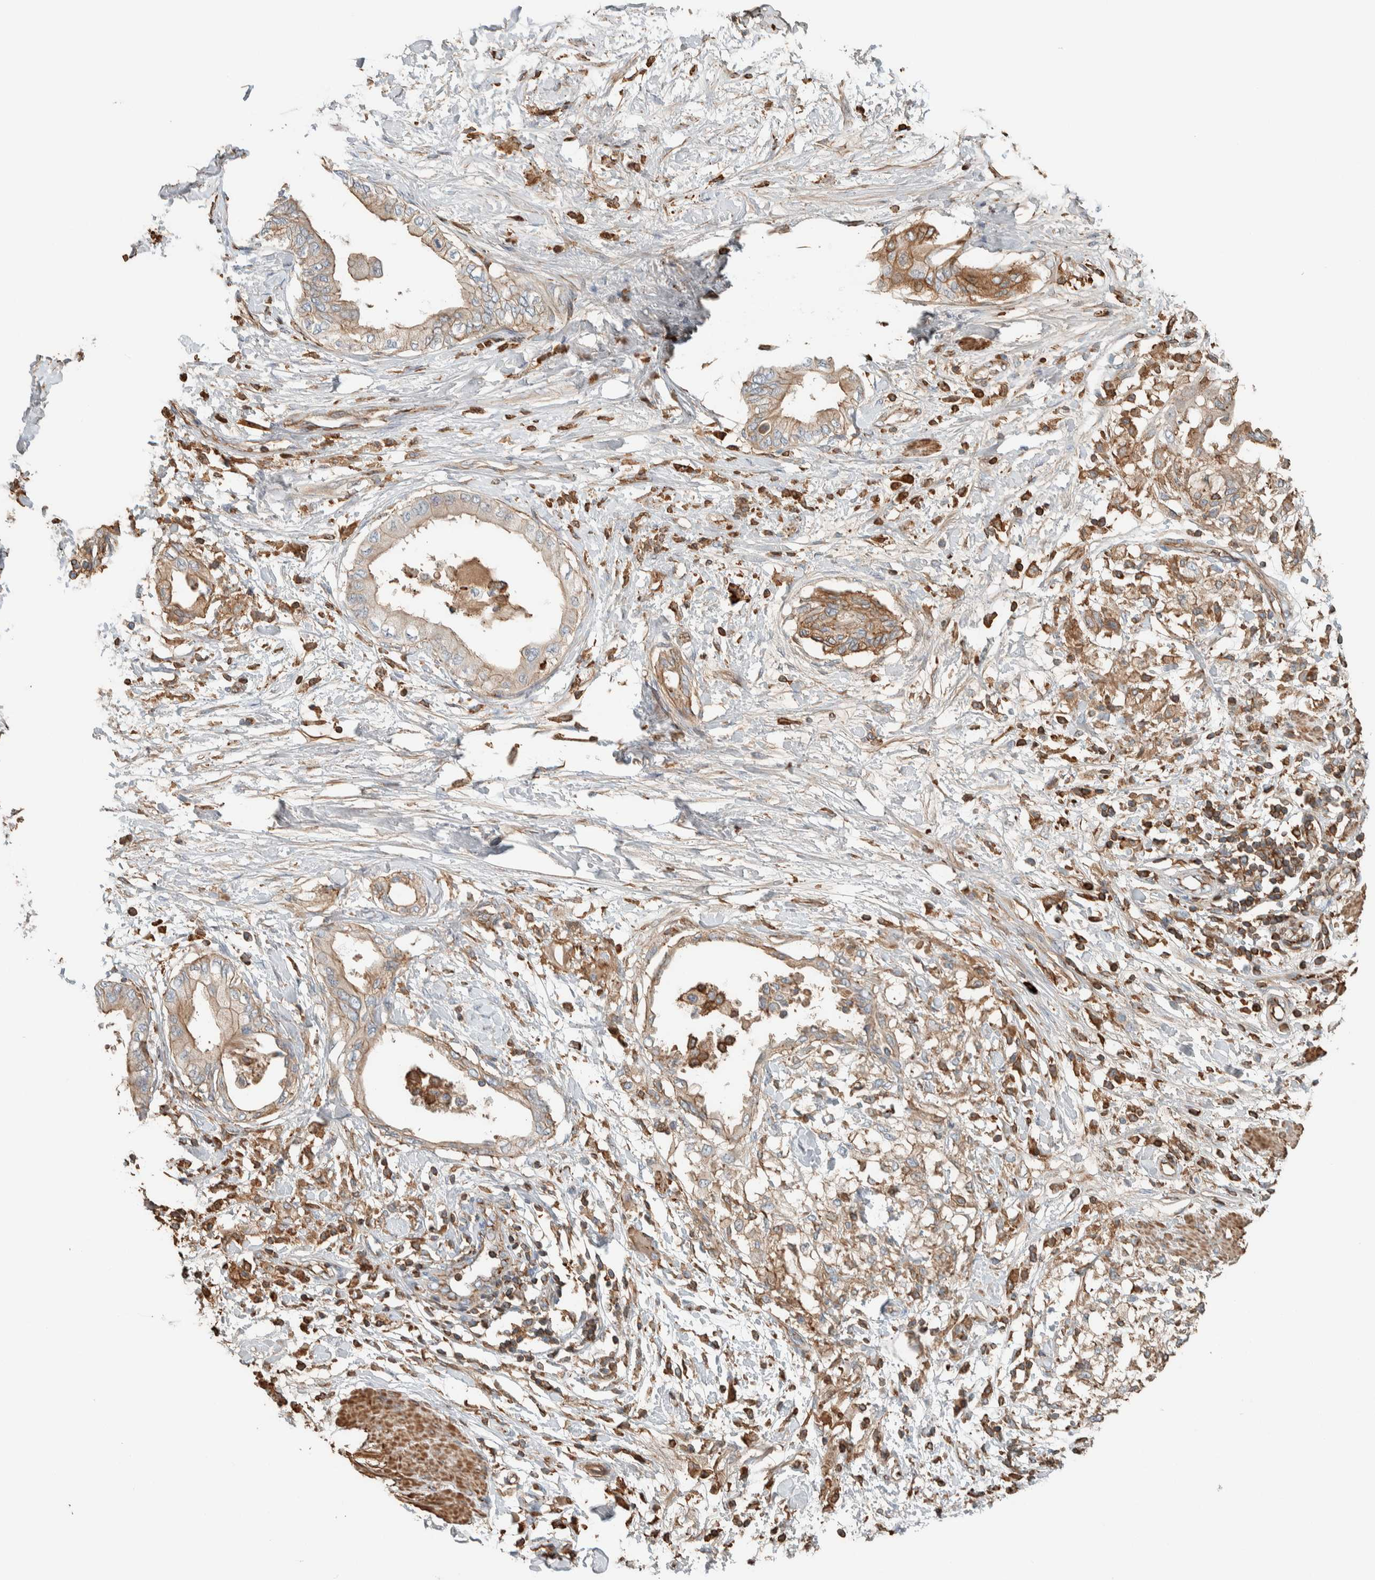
{"staining": {"intensity": "weak", "quantity": ">75%", "location": "cytoplasmic/membranous"}, "tissue": "pancreatic cancer", "cell_type": "Tumor cells", "image_type": "cancer", "snomed": [{"axis": "morphology", "description": "Normal tissue, NOS"}, {"axis": "morphology", "description": "Adenocarcinoma, NOS"}, {"axis": "topography", "description": "Pancreas"}, {"axis": "topography", "description": "Duodenum"}], "caption": "Immunohistochemical staining of human pancreatic cancer (adenocarcinoma) exhibits weak cytoplasmic/membranous protein staining in approximately >75% of tumor cells.", "gene": "CTBP2", "patient": {"sex": "female", "age": 60}}